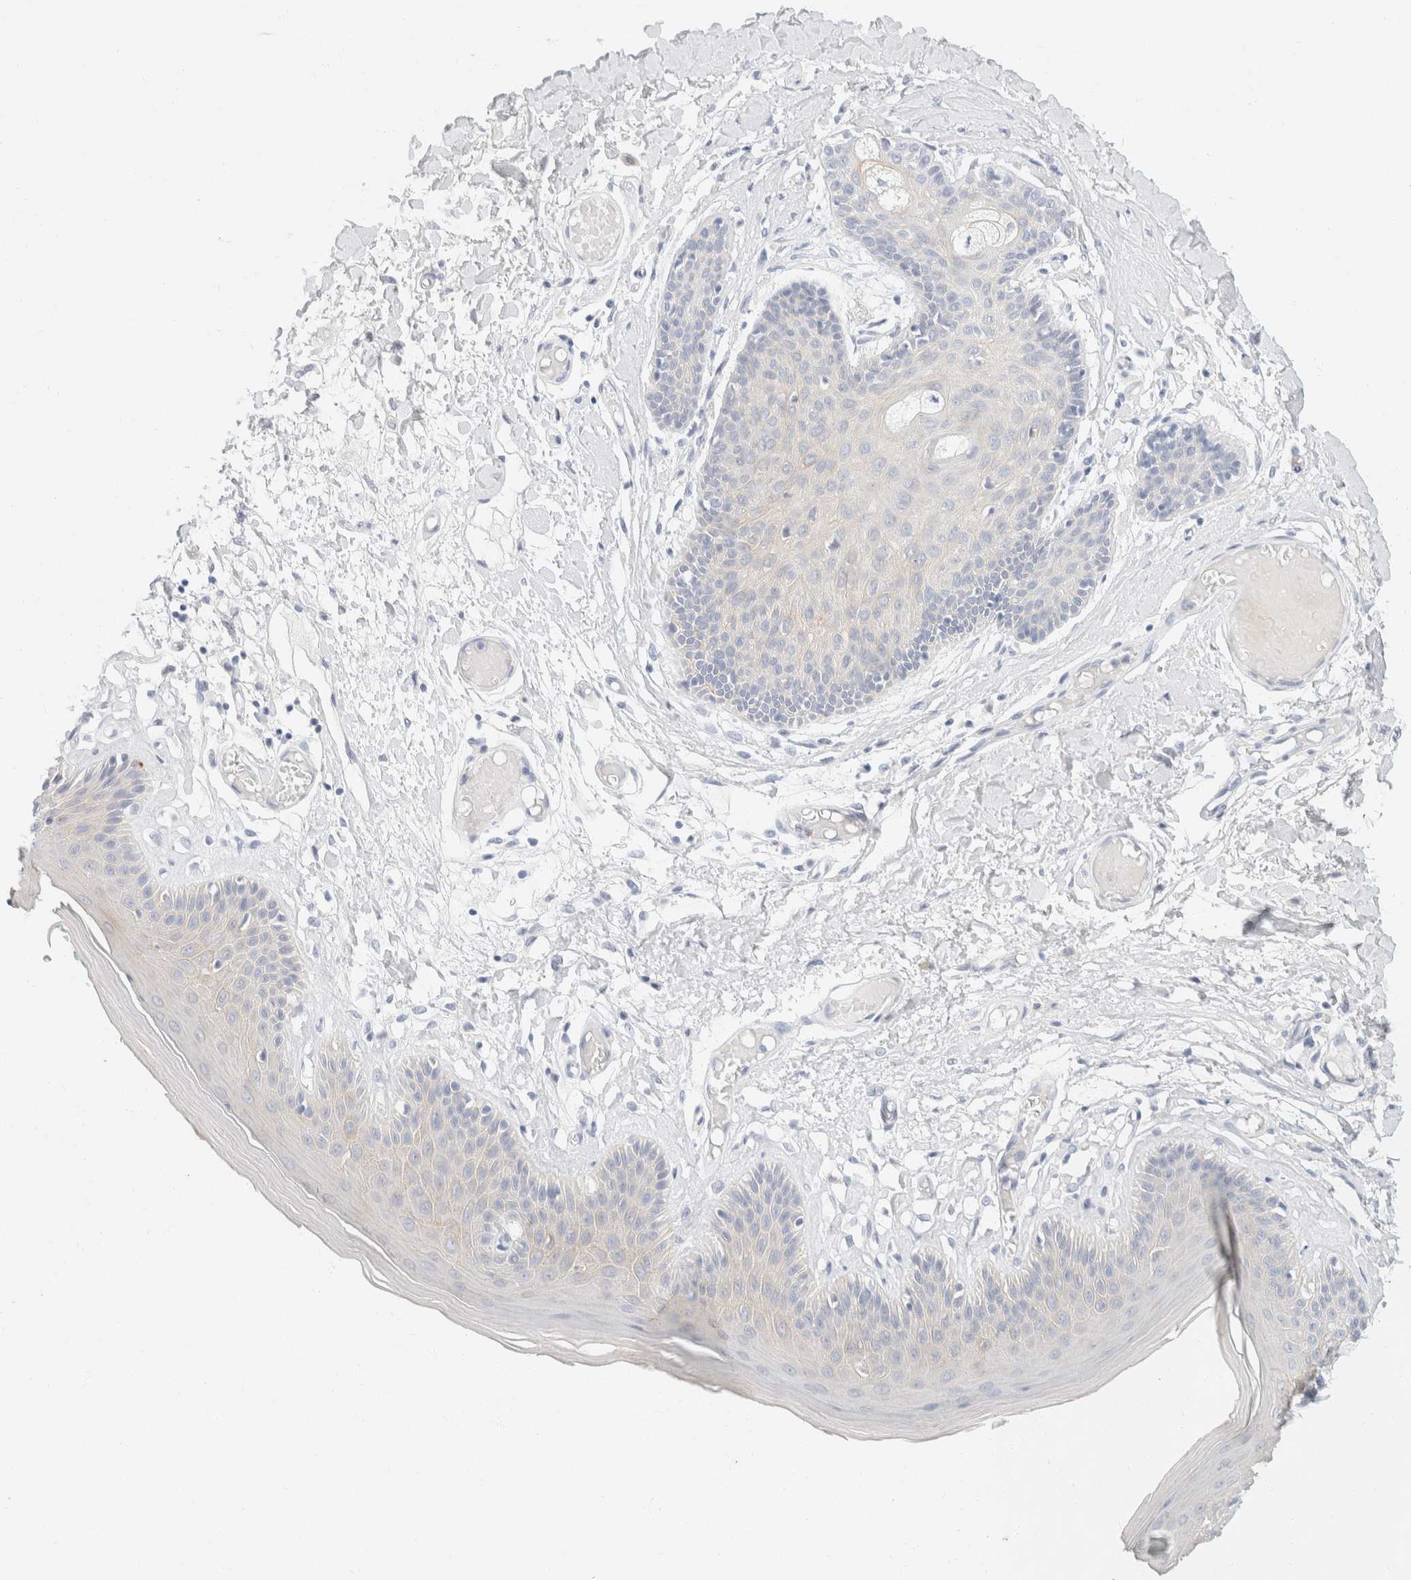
{"staining": {"intensity": "moderate", "quantity": "<25%", "location": "cytoplasmic/membranous"}, "tissue": "skin", "cell_type": "Epidermal cells", "image_type": "normal", "snomed": [{"axis": "morphology", "description": "Normal tissue, NOS"}, {"axis": "topography", "description": "Vulva"}], "caption": "Skin stained with DAB (3,3'-diaminobenzidine) IHC reveals low levels of moderate cytoplasmic/membranous staining in approximately <25% of epidermal cells. (DAB (3,3'-diaminobenzidine) IHC with brightfield microscopy, high magnification).", "gene": "KRT20", "patient": {"sex": "female", "age": 73}}